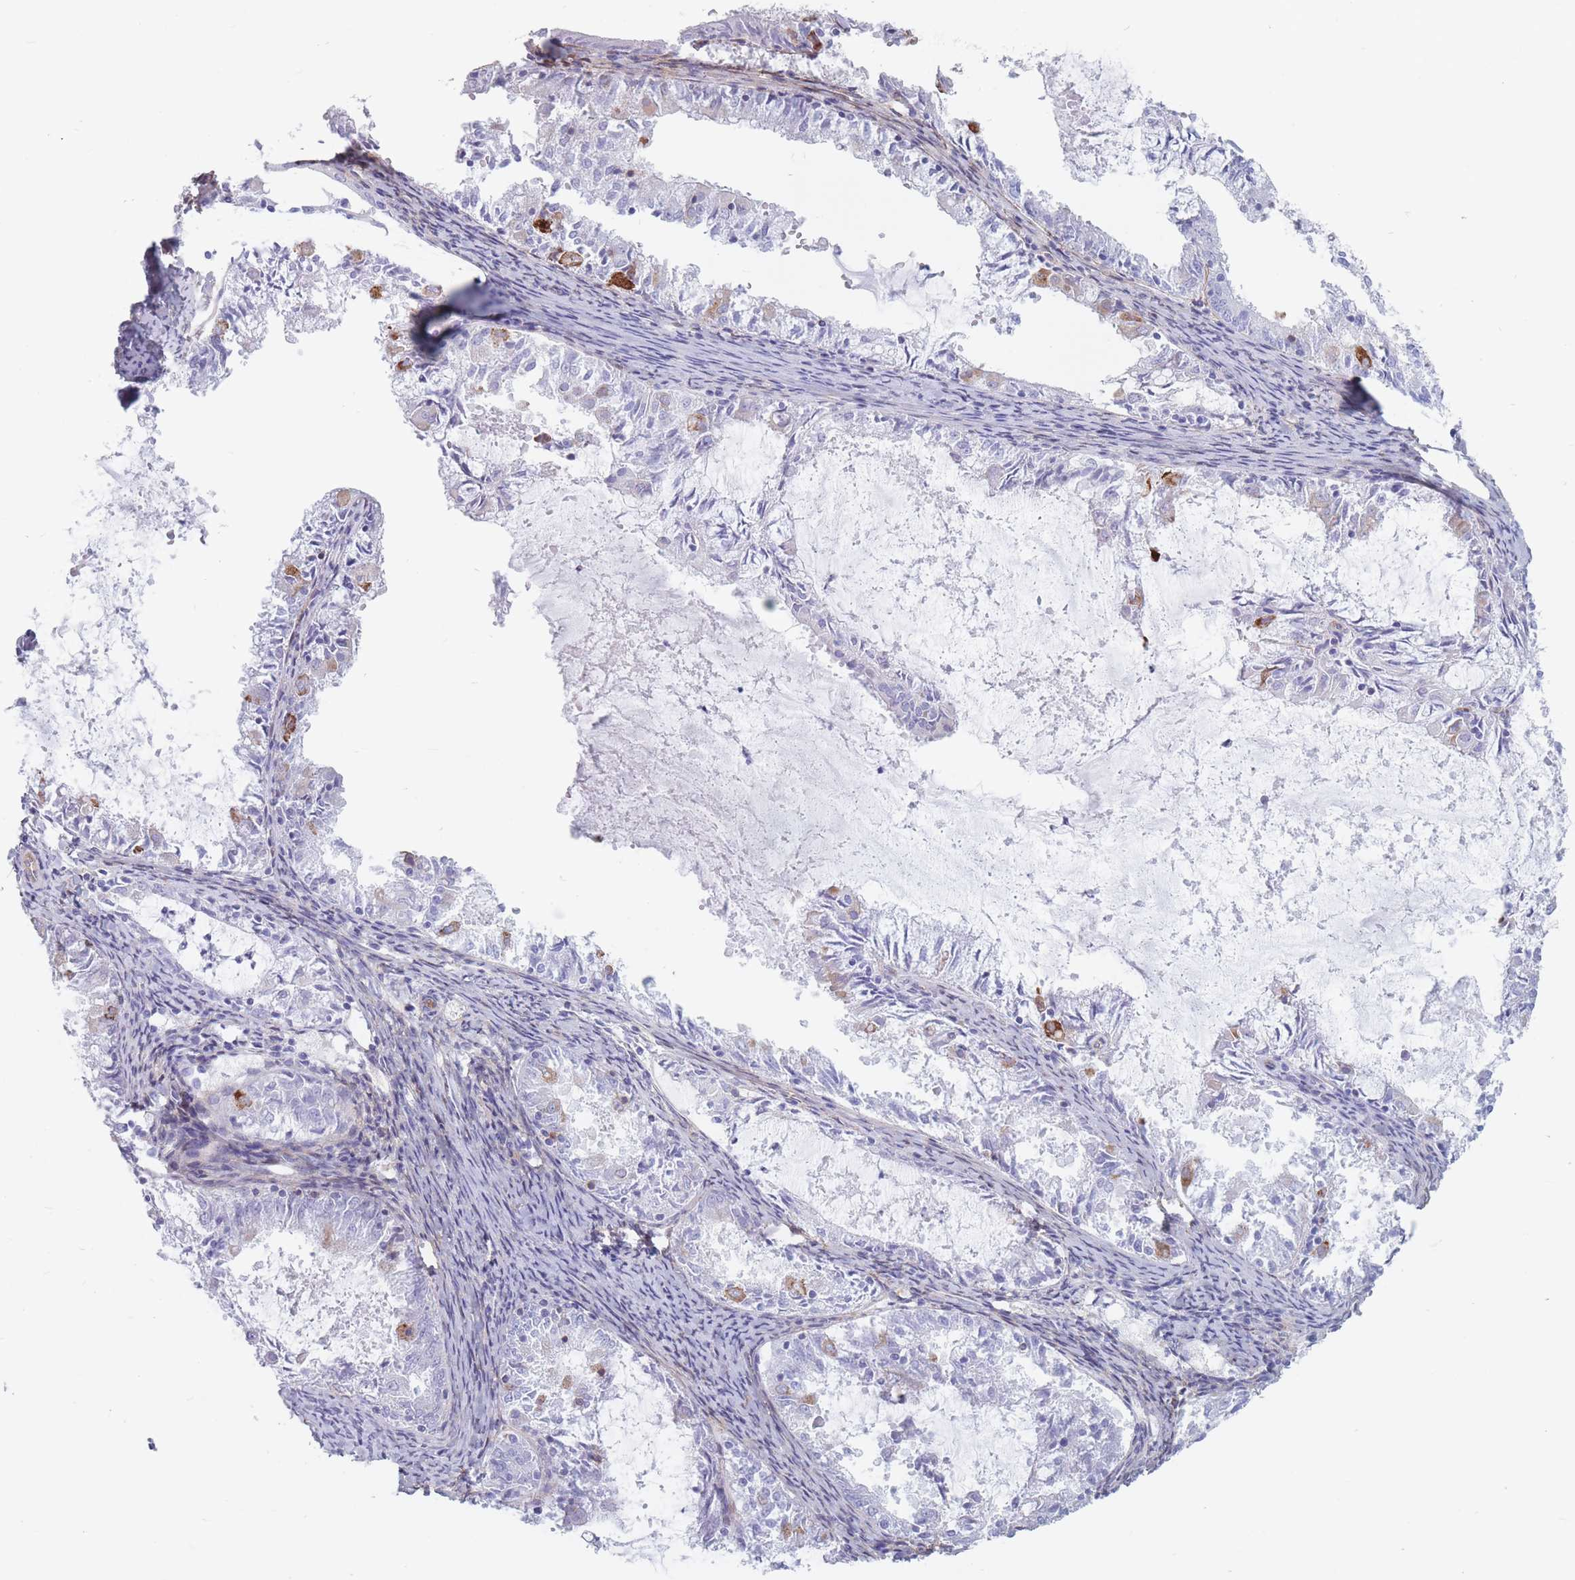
{"staining": {"intensity": "negative", "quantity": "none", "location": "none"}, "tissue": "endometrial cancer", "cell_type": "Tumor cells", "image_type": "cancer", "snomed": [{"axis": "morphology", "description": "Adenocarcinoma, NOS"}, {"axis": "topography", "description": "Endometrium"}], "caption": "Immunohistochemistry histopathology image of endometrial adenocarcinoma stained for a protein (brown), which displays no staining in tumor cells. (Stains: DAB immunohistochemistry with hematoxylin counter stain, Microscopy: brightfield microscopy at high magnification).", "gene": "PLPP1", "patient": {"sex": "female", "age": 57}}